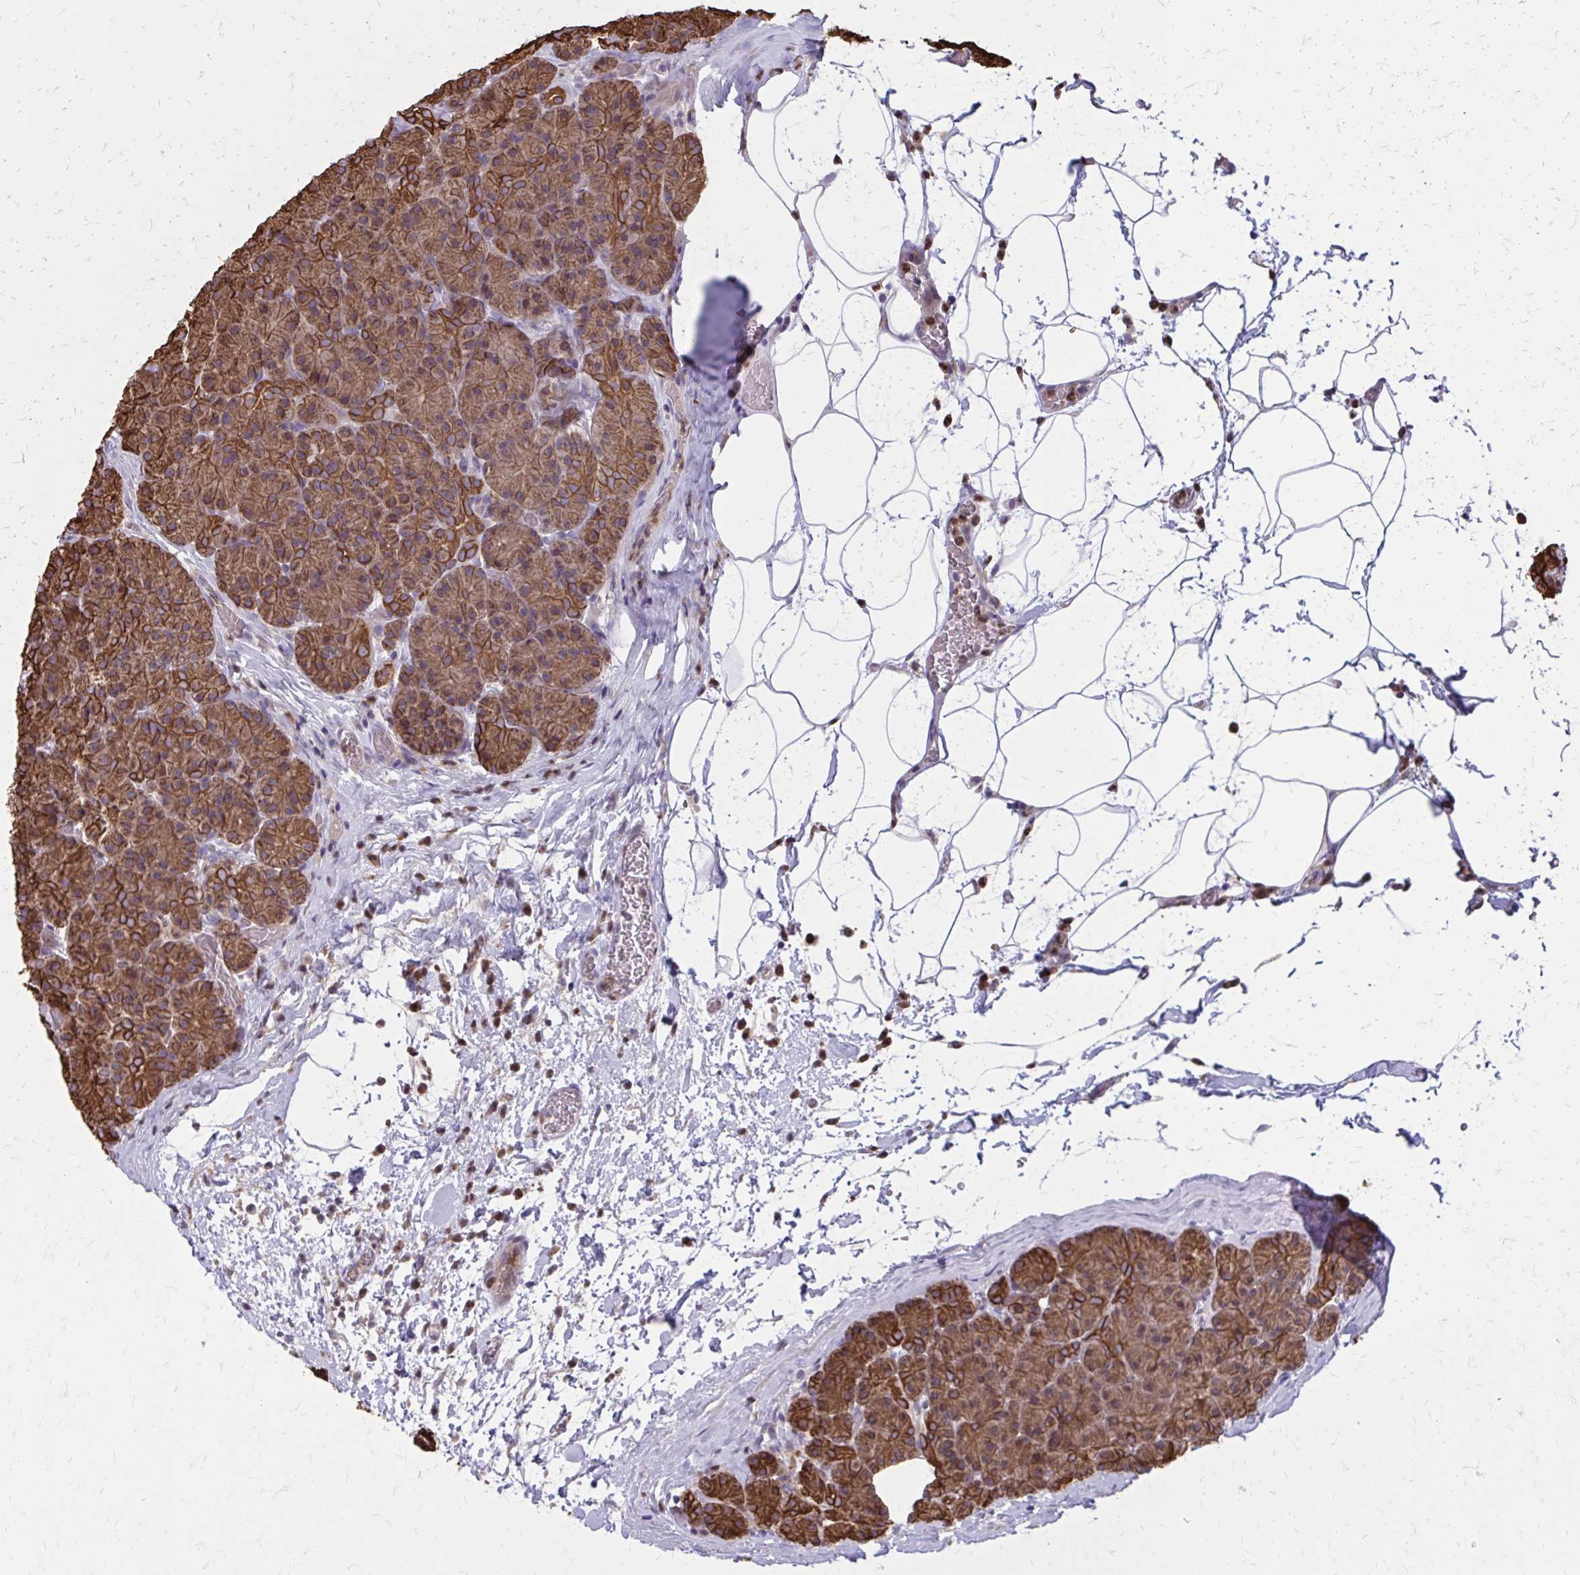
{"staining": {"intensity": "strong", "quantity": ">75%", "location": "cytoplasmic/membranous,nuclear"}, "tissue": "pancreas", "cell_type": "Exocrine glandular cells", "image_type": "normal", "snomed": [{"axis": "morphology", "description": "Normal tissue, NOS"}, {"axis": "topography", "description": "Pancreas"}], "caption": "Immunohistochemical staining of benign human pancreas shows >75% levels of strong cytoplasmic/membranous,nuclear protein expression in approximately >75% of exocrine glandular cells. Nuclei are stained in blue.", "gene": "ANKRD30B", "patient": {"sex": "male", "age": 57}}